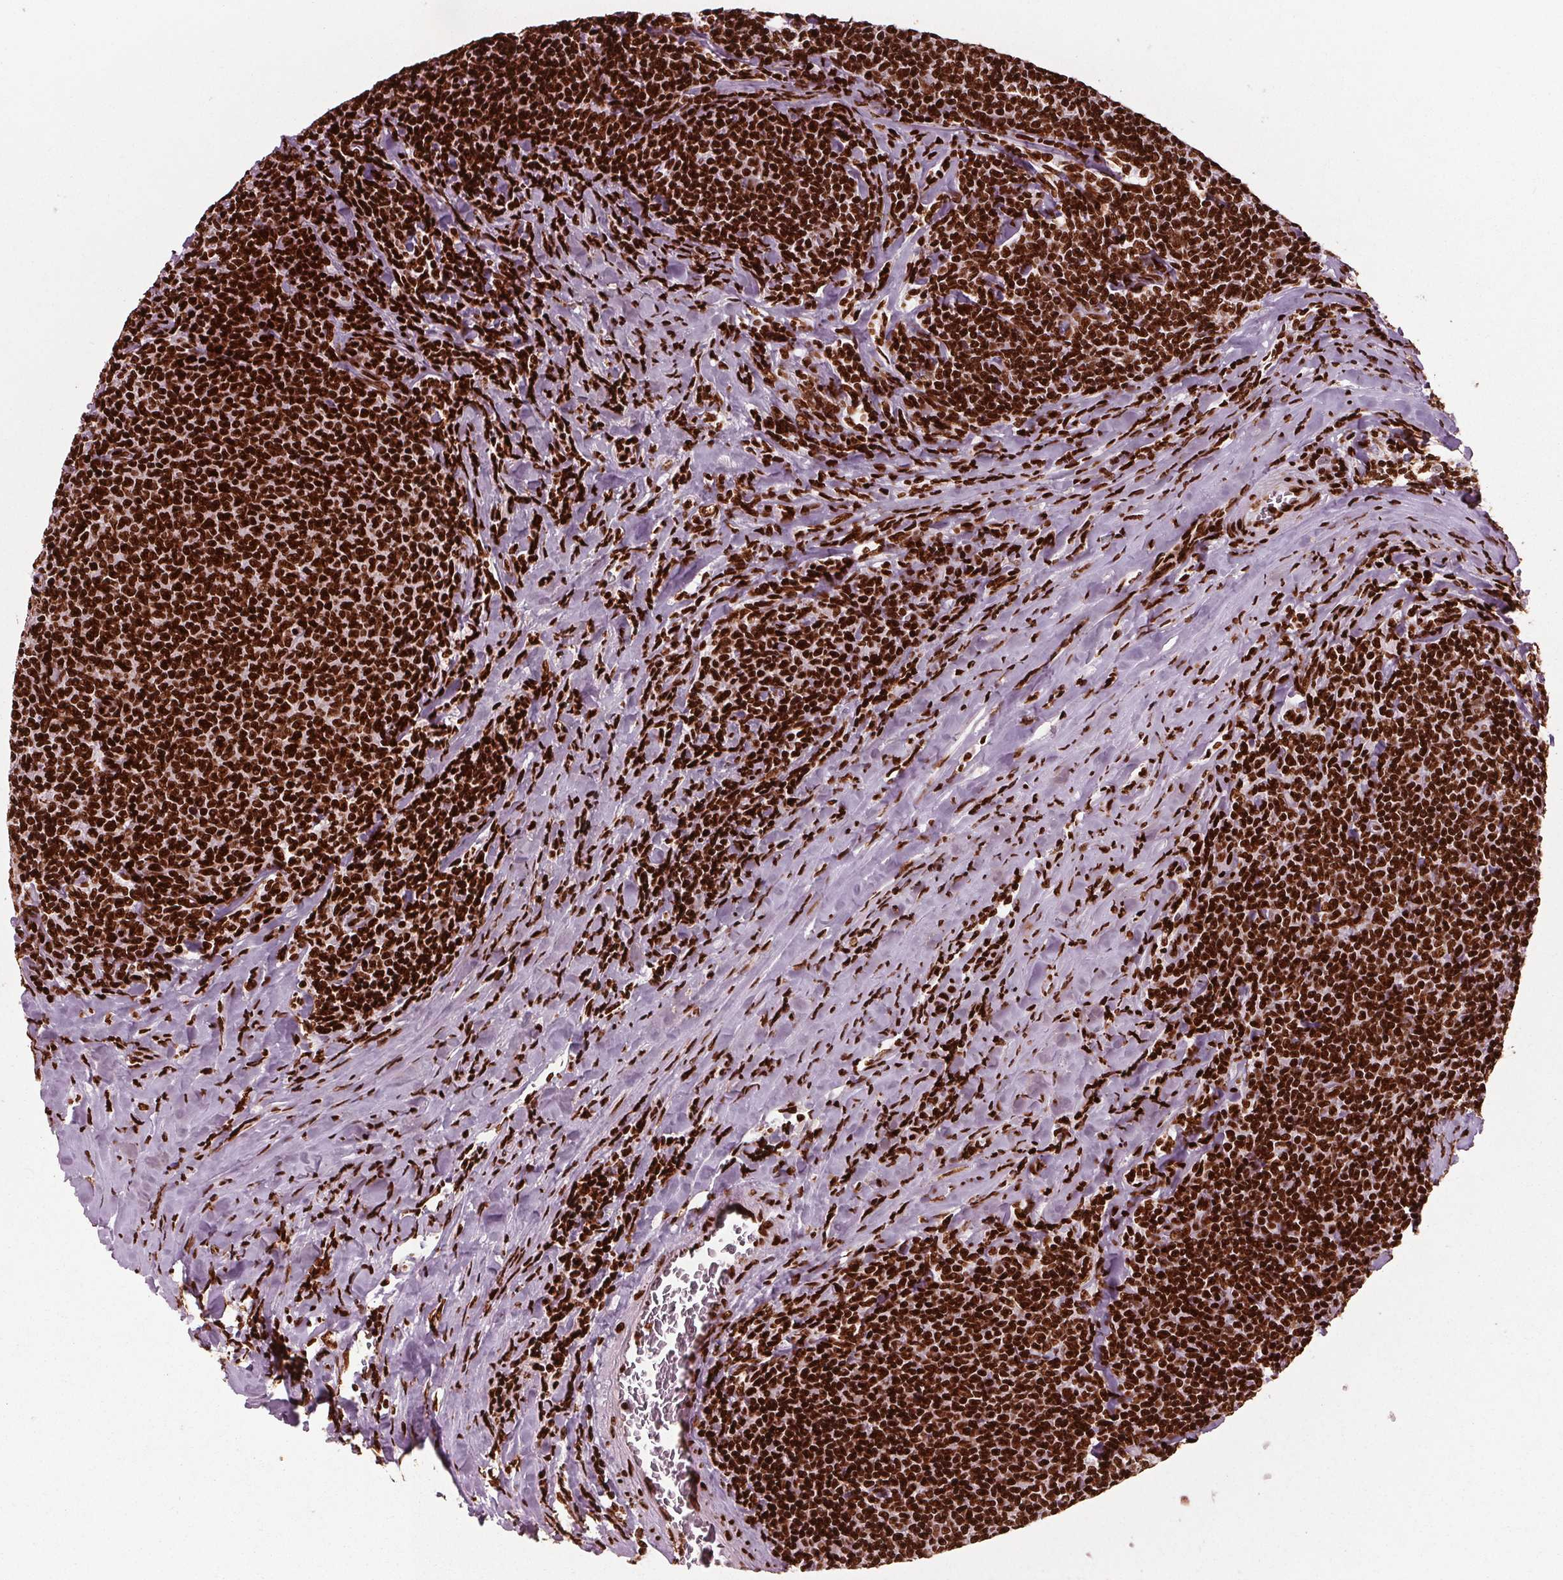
{"staining": {"intensity": "strong", "quantity": ">75%", "location": "nuclear"}, "tissue": "lymphoma", "cell_type": "Tumor cells", "image_type": "cancer", "snomed": [{"axis": "morphology", "description": "Malignant lymphoma, non-Hodgkin's type, Low grade"}, {"axis": "topography", "description": "Lymph node"}], "caption": "Immunohistochemistry (IHC) photomicrograph of neoplastic tissue: lymphoma stained using immunohistochemistry (IHC) exhibits high levels of strong protein expression localized specifically in the nuclear of tumor cells, appearing as a nuclear brown color.", "gene": "BRD4", "patient": {"sex": "male", "age": 52}}